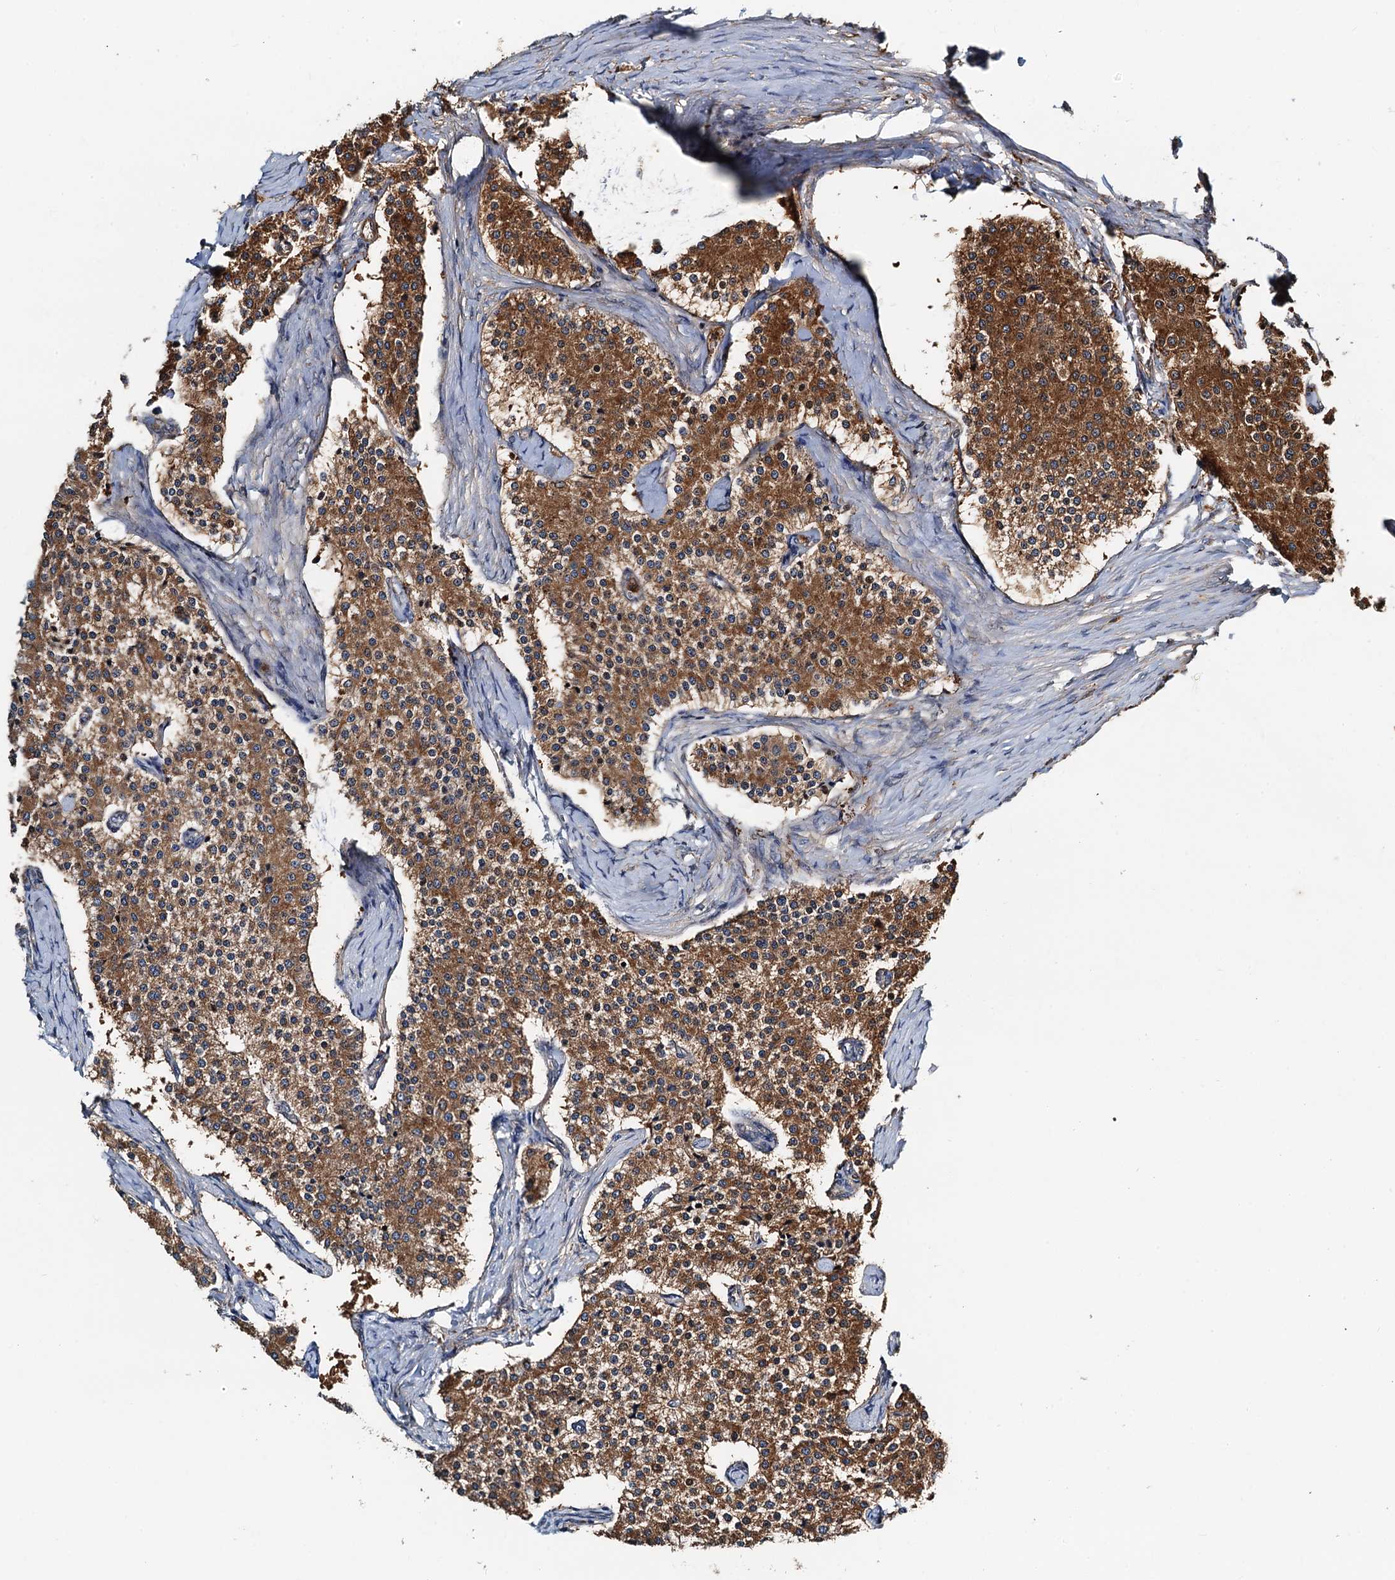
{"staining": {"intensity": "moderate", "quantity": ">75%", "location": "cytoplasmic/membranous"}, "tissue": "carcinoid", "cell_type": "Tumor cells", "image_type": "cancer", "snomed": [{"axis": "morphology", "description": "Carcinoid, malignant, NOS"}, {"axis": "topography", "description": "Colon"}], "caption": "Malignant carcinoid tissue shows moderate cytoplasmic/membranous staining in about >75% of tumor cells", "gene": "USP6NL", "patient": {"sex": "female", "age": 52}}